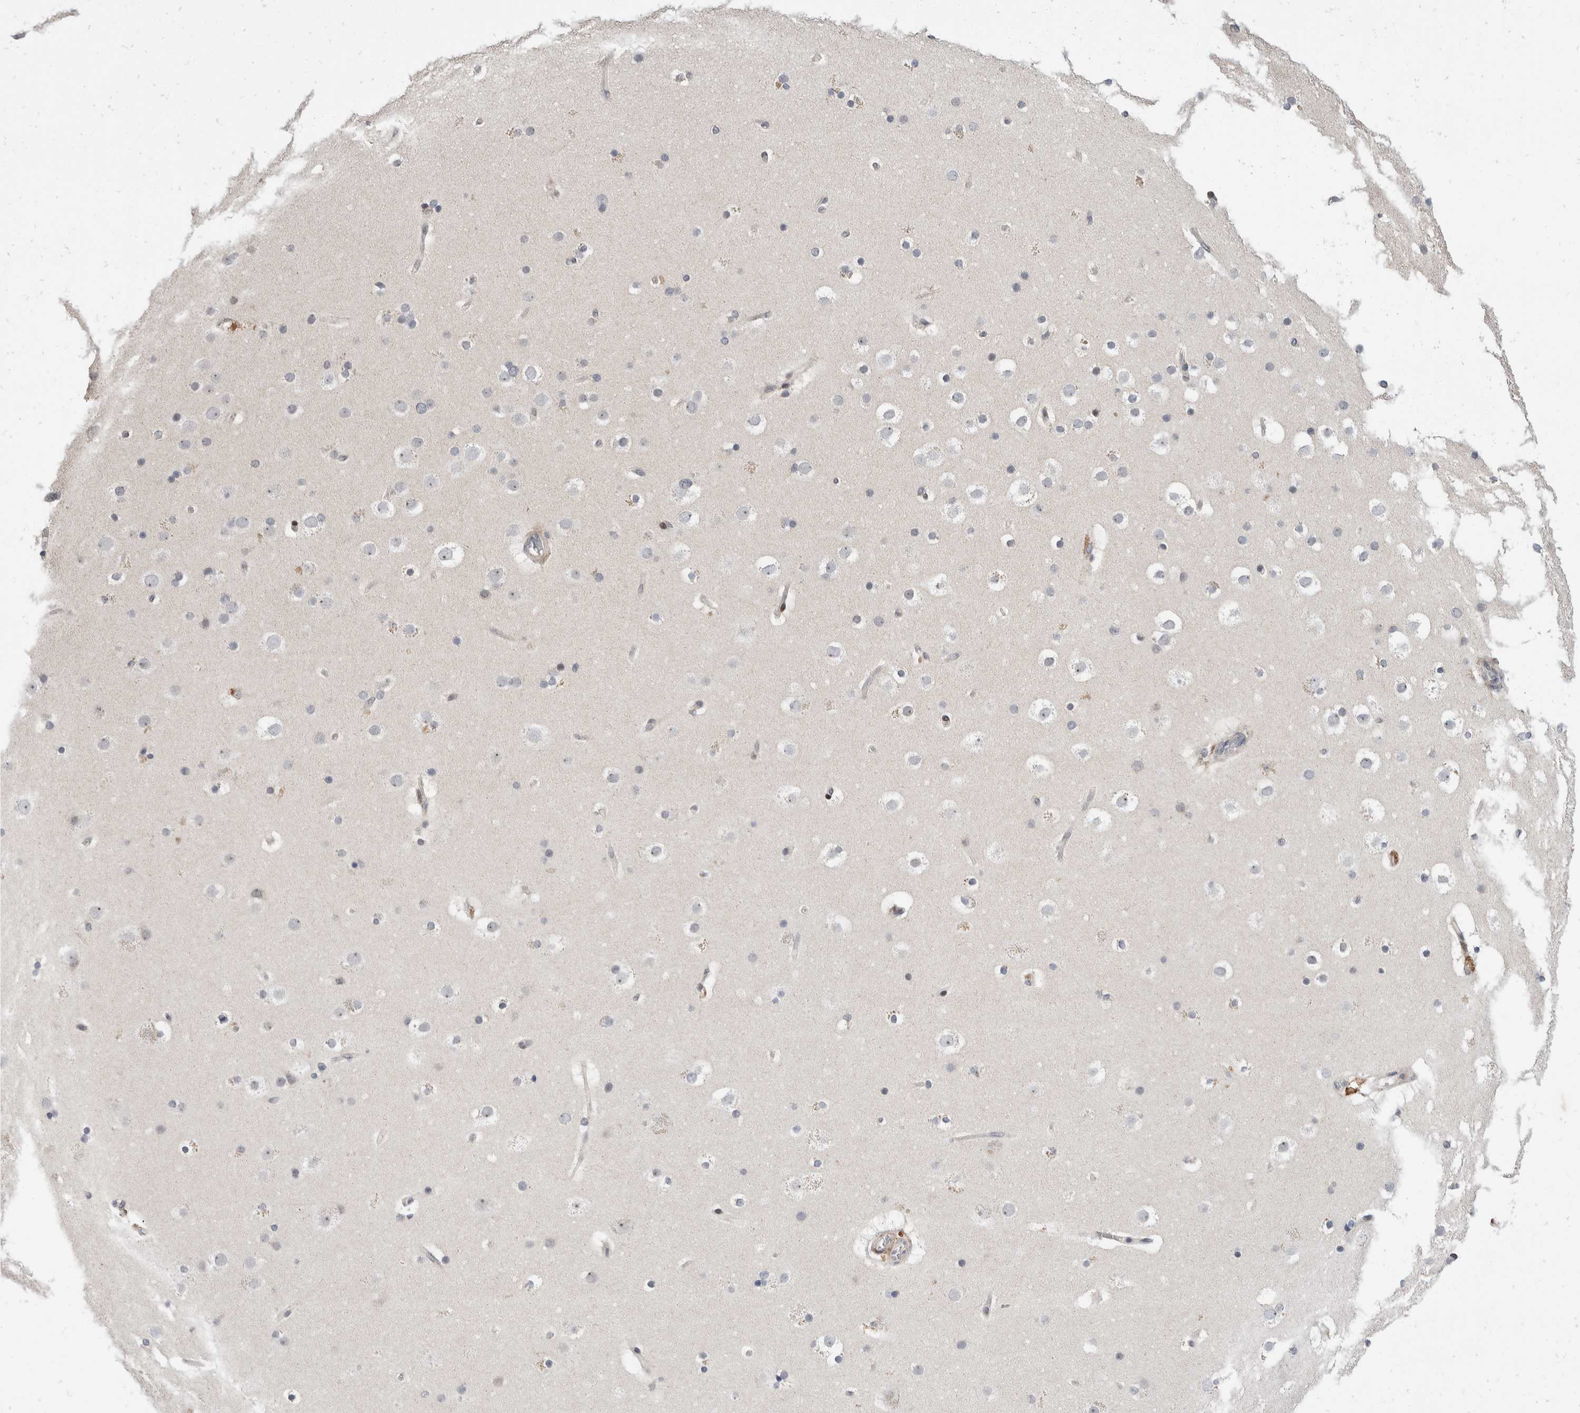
{"staining": {"intensity": "weak", "quantity": "25%-75%", "location": "nuclear"}, "tissue": "cerebral cortex", "cell_type": "Endothelial cells", "image_type": "normal", "snomed": [{"axis": "morphology", "description": "Normal tissue, NOS"}, {"axis": "topography", "description": "Cerebral cortex"}], "caption": "Protein staining shows weak nuclear staining in approximately 25%-75% of endothelial cells in normal cerebral cortex.", "gene": "ZNF703", "patient": {"sex": "male", "age": 57}}